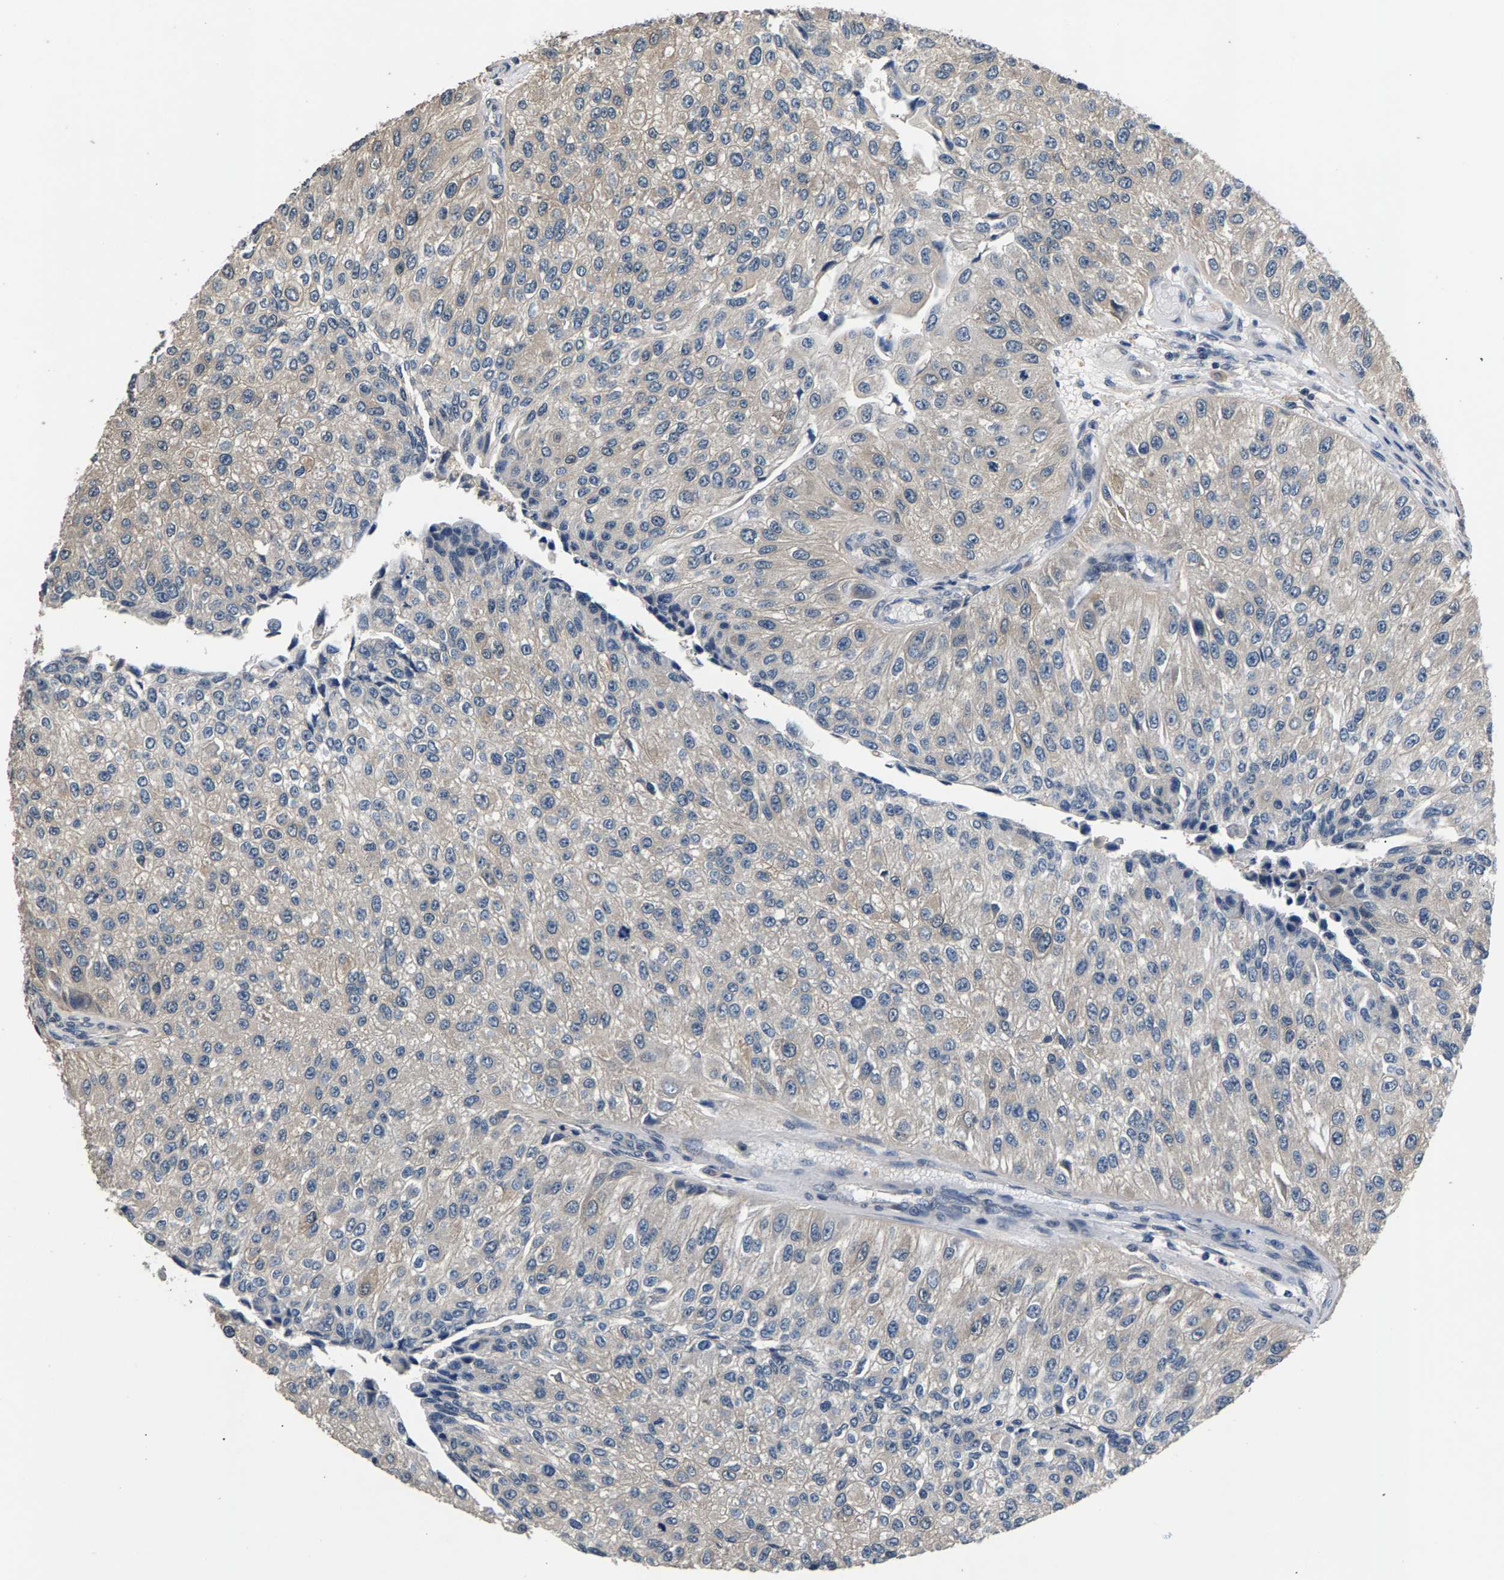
{"staining": {"intensity": "negative", "quantity": "none", "location": "none"}, "tissue": "urothelial cancer", "cell_type": "Tumor cells", "image_type": "cancer", "snomed": [{"axis": "morphology", "description": "Urothelial carcinoma, High grade"}, {"axis": "topography", "description": "Kidney"}, {"axis": "topography", "description": "Urinary bladder"}], "caption": "Immunohistochemistry (IHC) of human urothelial carcinoma (high-grade) displays no staining in tumor cells. Brightfield microscopy of immunohistochemistry stained with DAB (3,3'-diaminobenzidine) (brown) and hematoxylin (blue), captured at high magnification.", "gene": "RBM33", "patient": {"sex": "male", "age": 77}}